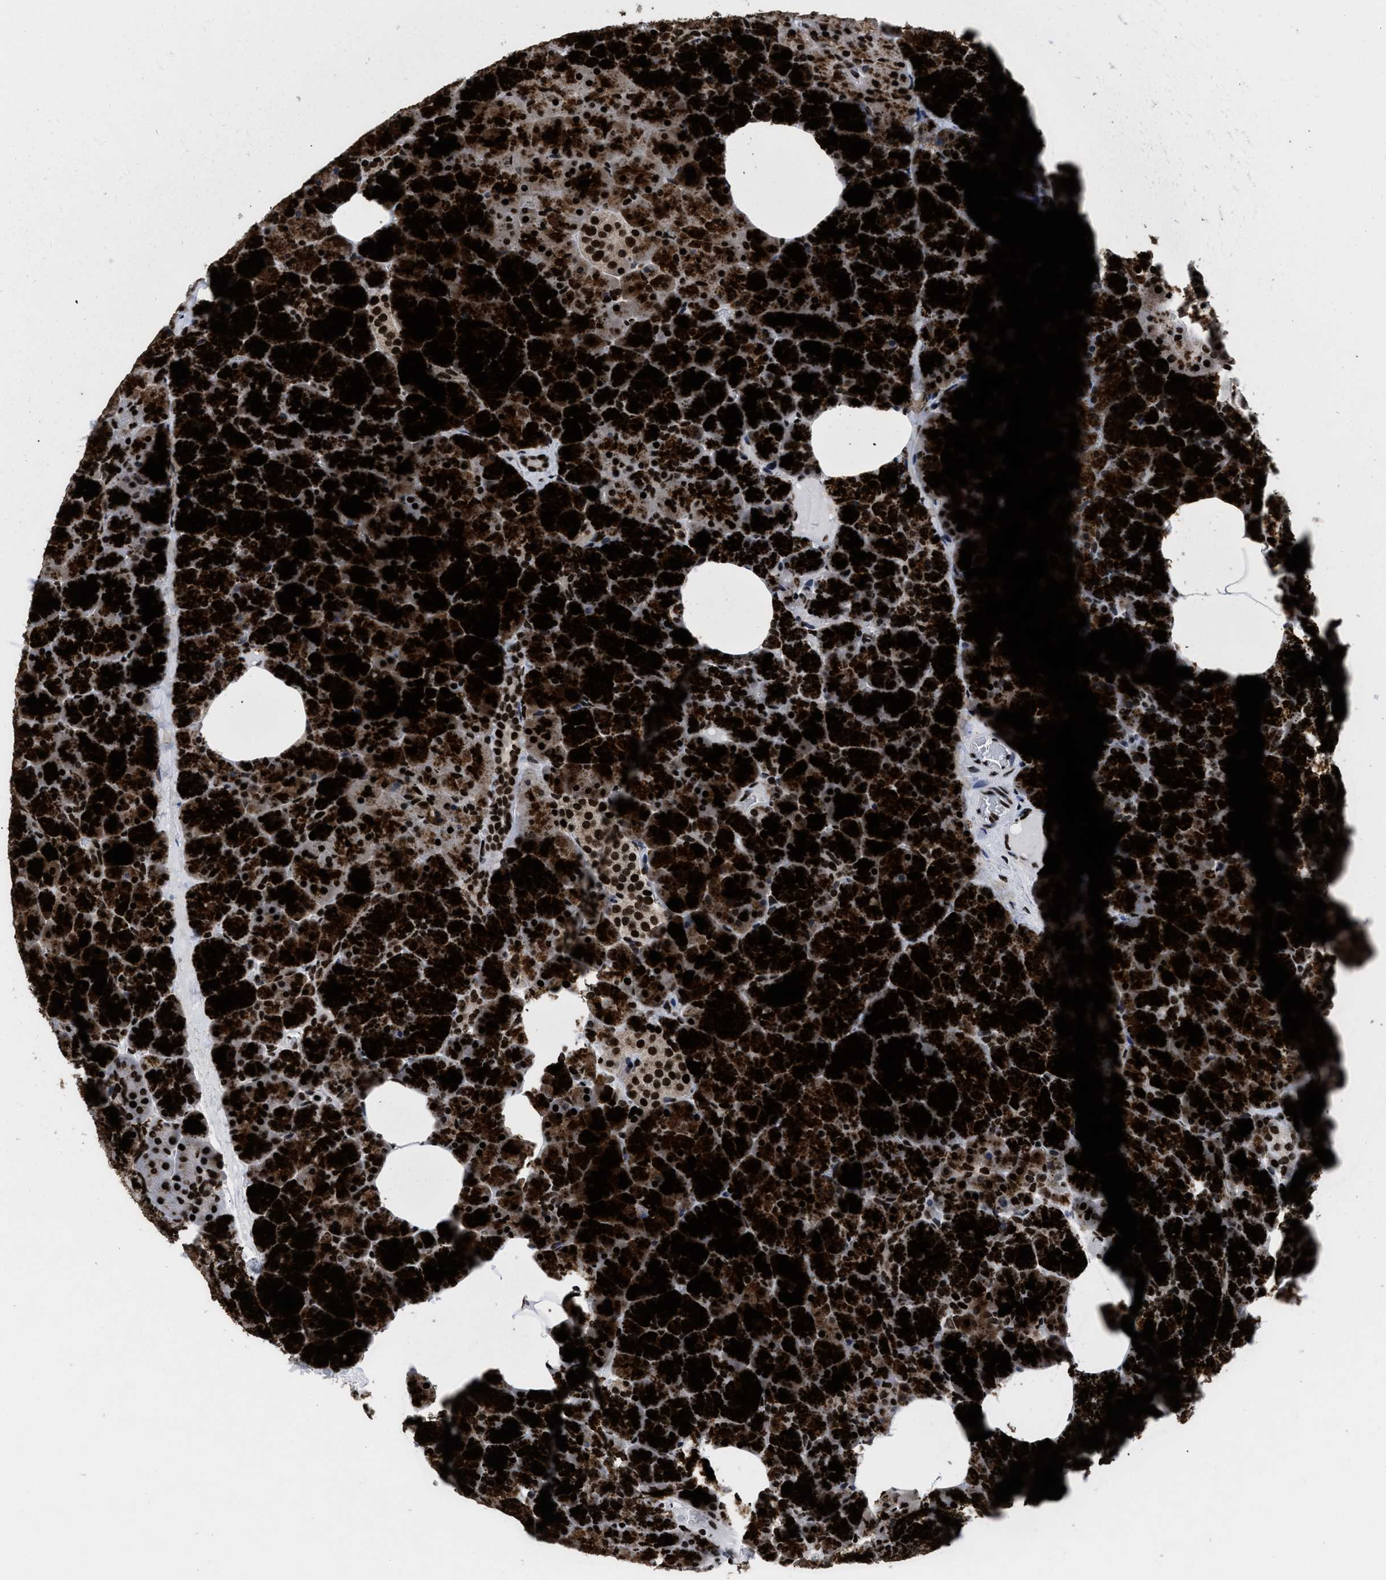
{"staining": {"intensity": "strong", "quantity": ">75%", "location": "cytoplasmic/membranous,nuclear"}, "tissue": "pancreas", "cell_type": "Exocrine glandular cells", "image_type": "normal", "snomed": [{"axis": "morphology", "description": "Normal tissue, NOS"}, {"axis": "morphology", "description": "Carcinoid, malignant, NOS"}, {"axis": "topography", "description": "Pancreas"}], "caption": "IHC of normal human pancreas displays high levels of strong cytoplasmic/membranous,nuclear positivity in about >75% of exocrine glandular cells.", "gene": "CALHM3", "patient": {"sex": "female", "age": 35}}